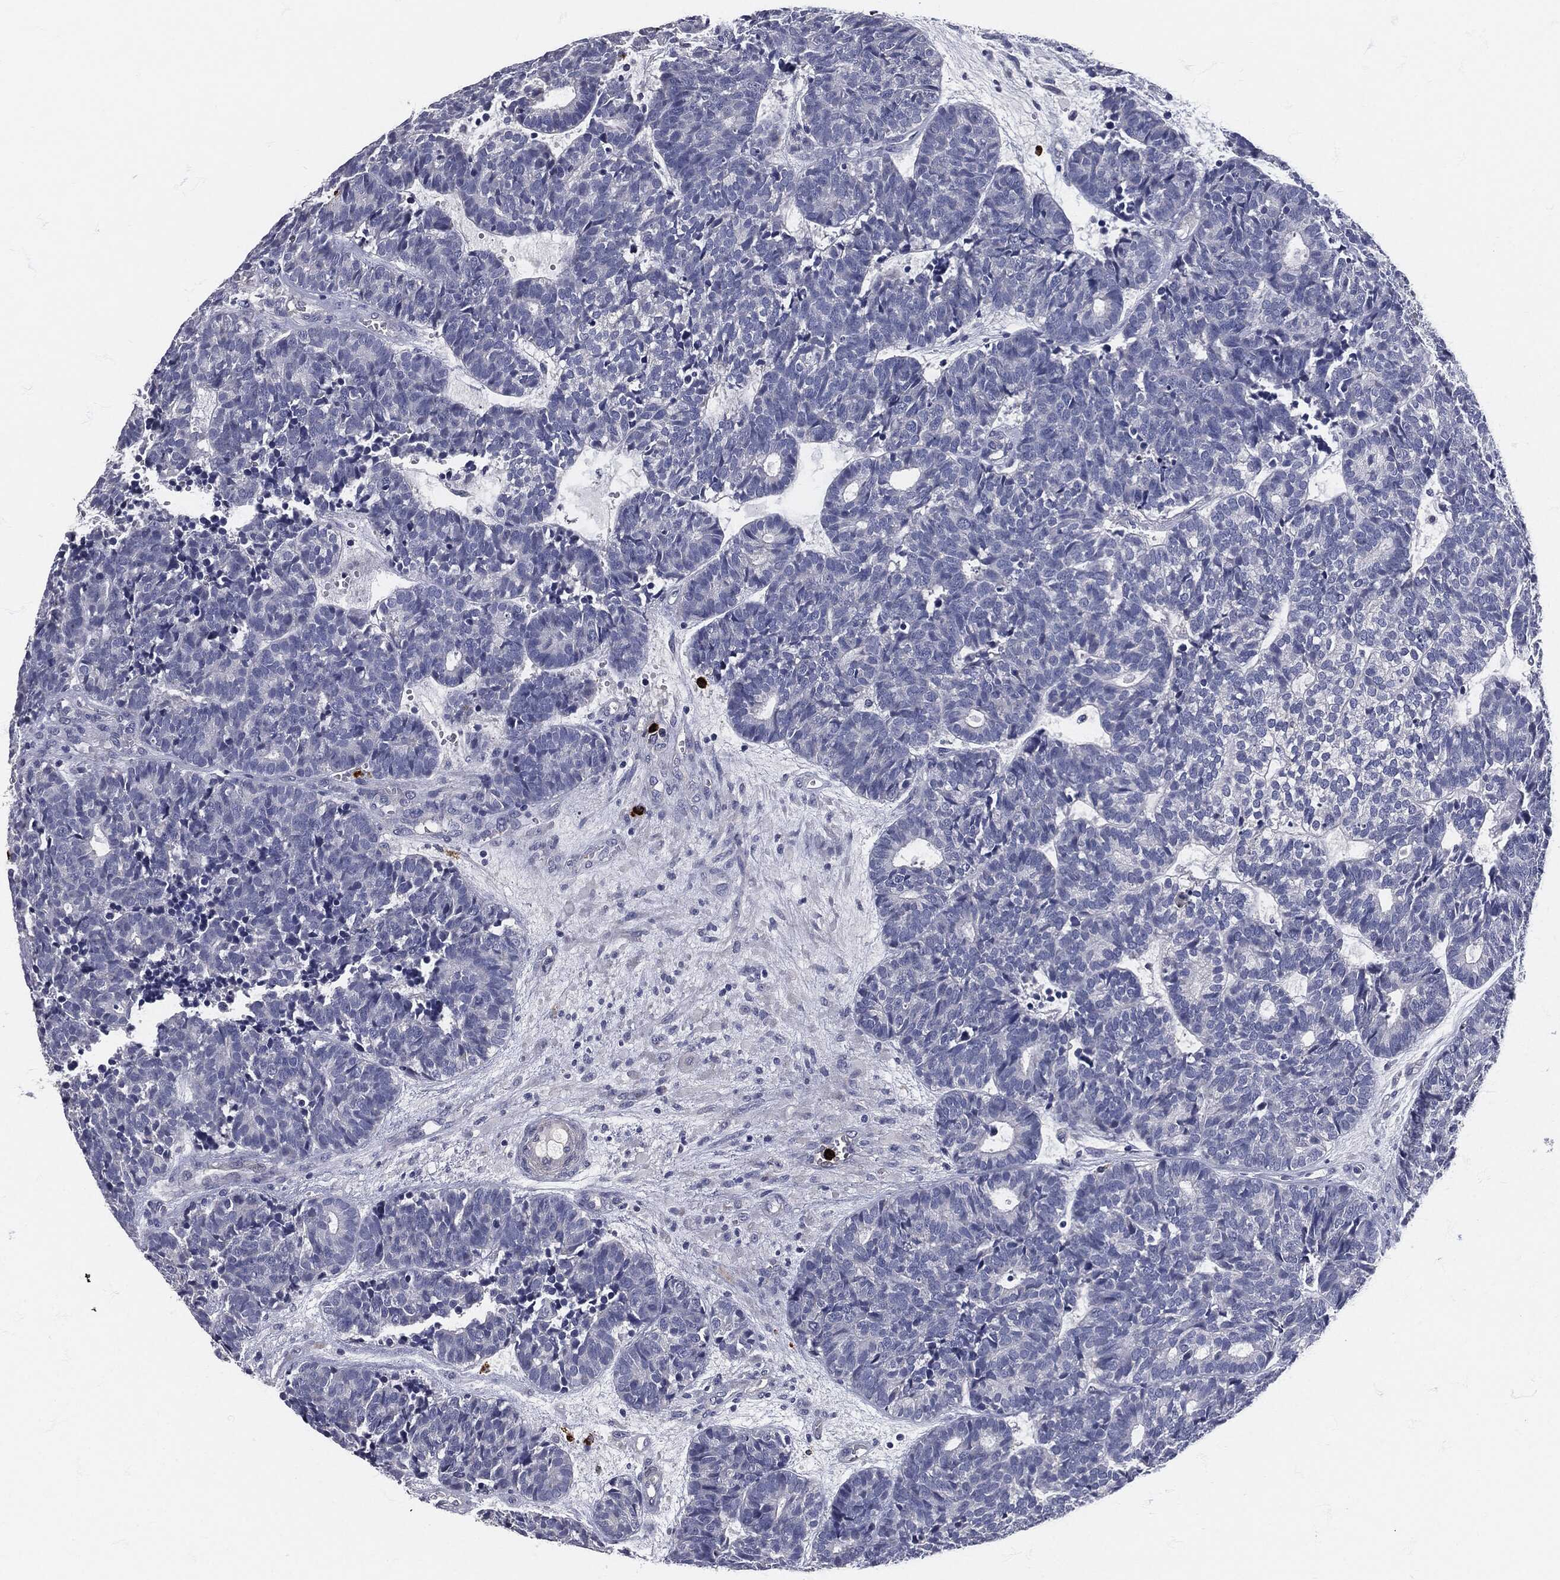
{"staining": {"intensity": "negative", "quantity": "none", "location": "none"}, "tissue": "head and neck cancer", "cell_type": "Tumor cells", "image_type": "cancer", "snomed": [{"axis": "morphology", "description": "Adenocarcinoma, NOS"}, {"axis": "topography", "description": "Head-Neck"}], "caption": "Immunohistochemical staining of human adenocarcinoma (head and neck) displays no significant positivity in tumor cells.", "gene": "MPO", "patient": {"sex": "female", "age": 81}}